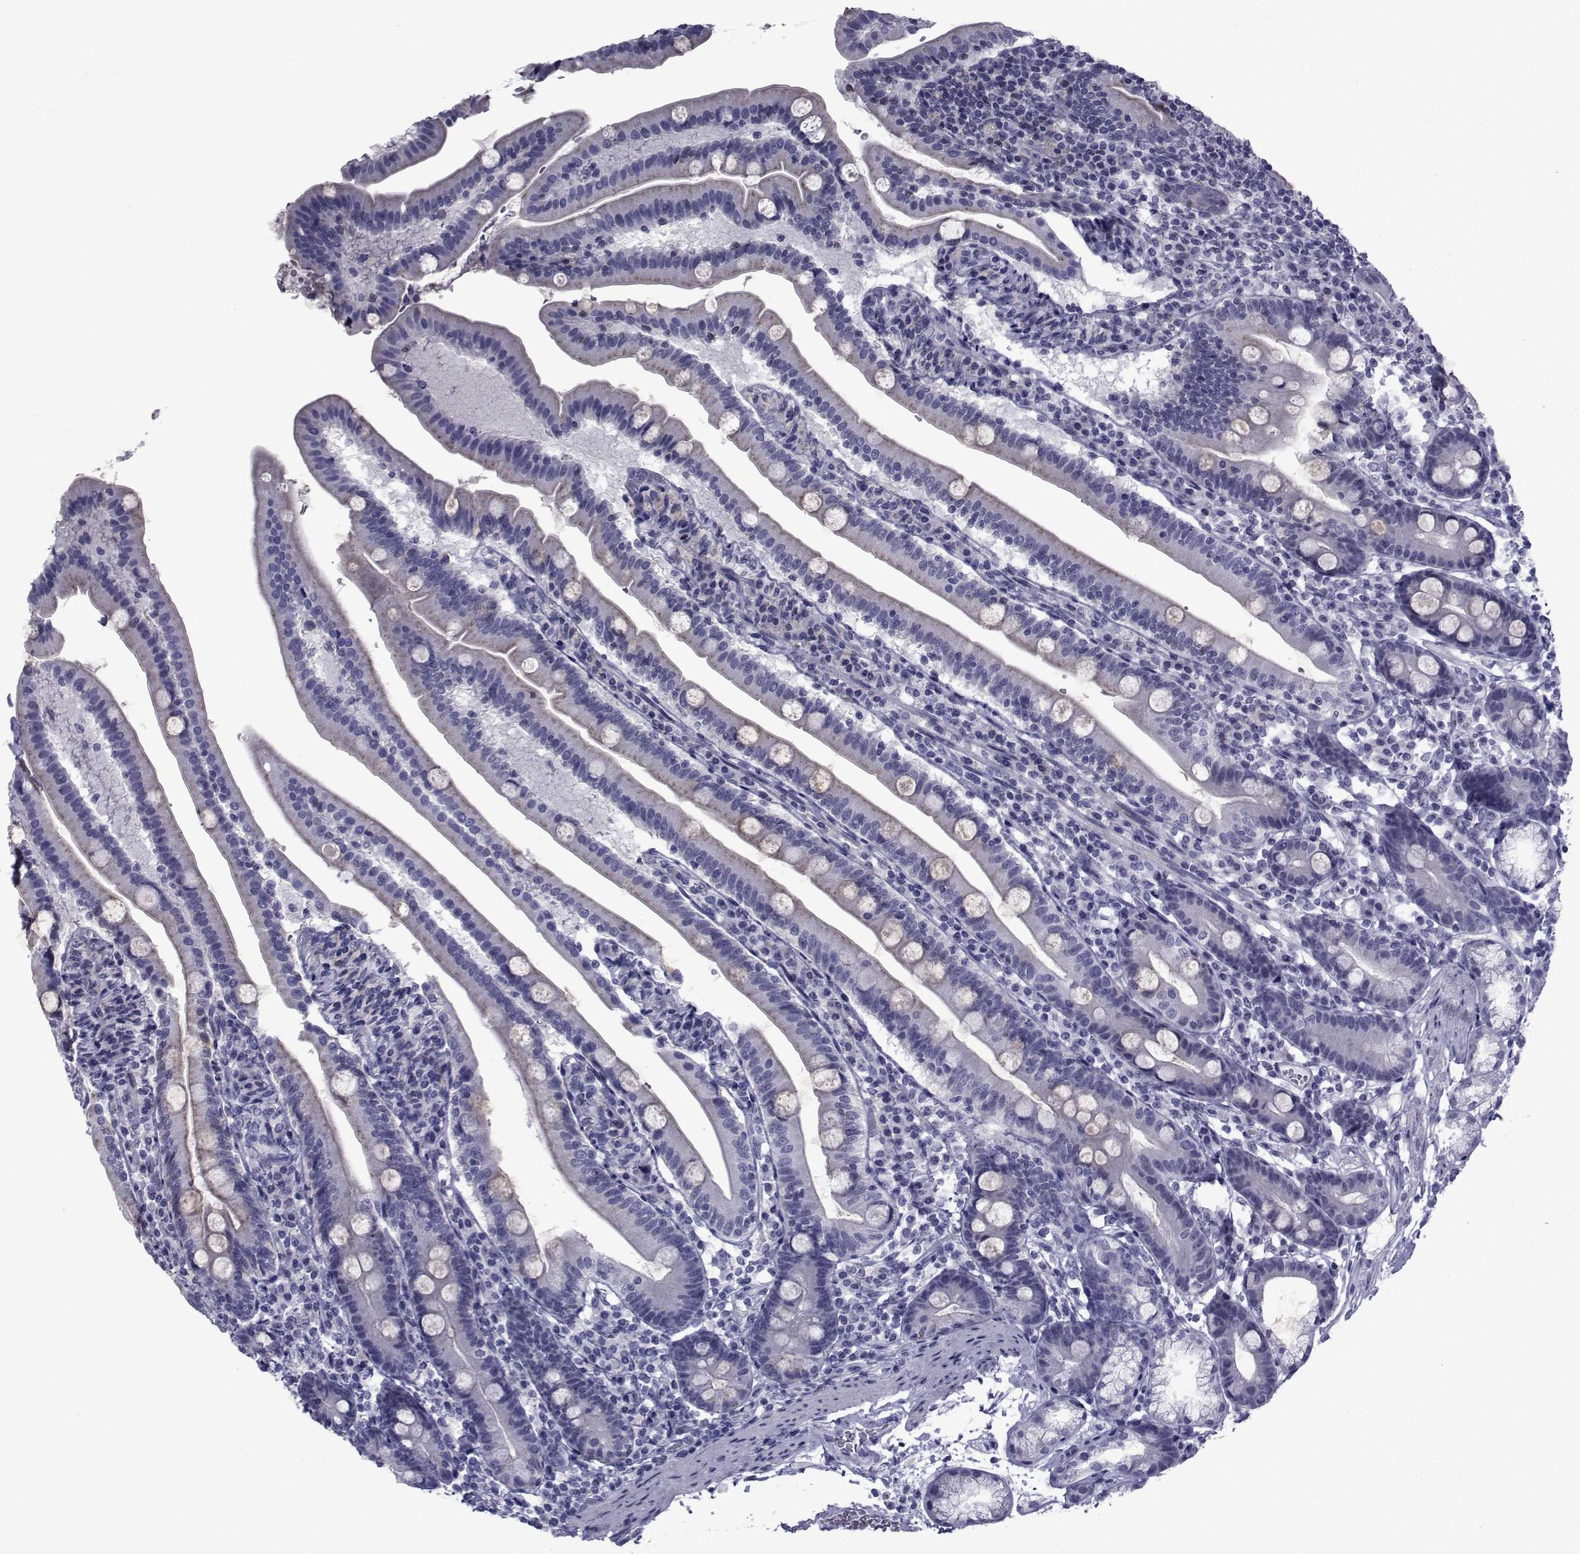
{"staining": {"intensity": "moderate", "quantity": "25%-75%", "location": "cytoplasmic/membranous"}, "tissue": "duodenum", "cell_type": "Glandular cells", "image_type": "normal", "snomed": [{"axis": "morphology", "description": "Normal tissue, NOS"}, {"axis": "topography", "description": "Duodenum"}], "caption": "Glandular cells display moderate cytoplasmic/membranous expression in about 25%-75% of cells in benign duodenum. (DAB (3,3'-diaminobenzidine) IHC with brightfield microscopy, high magnification).", "gene": "PDE6G", "patient": {"sex": "female", "age": 67}}